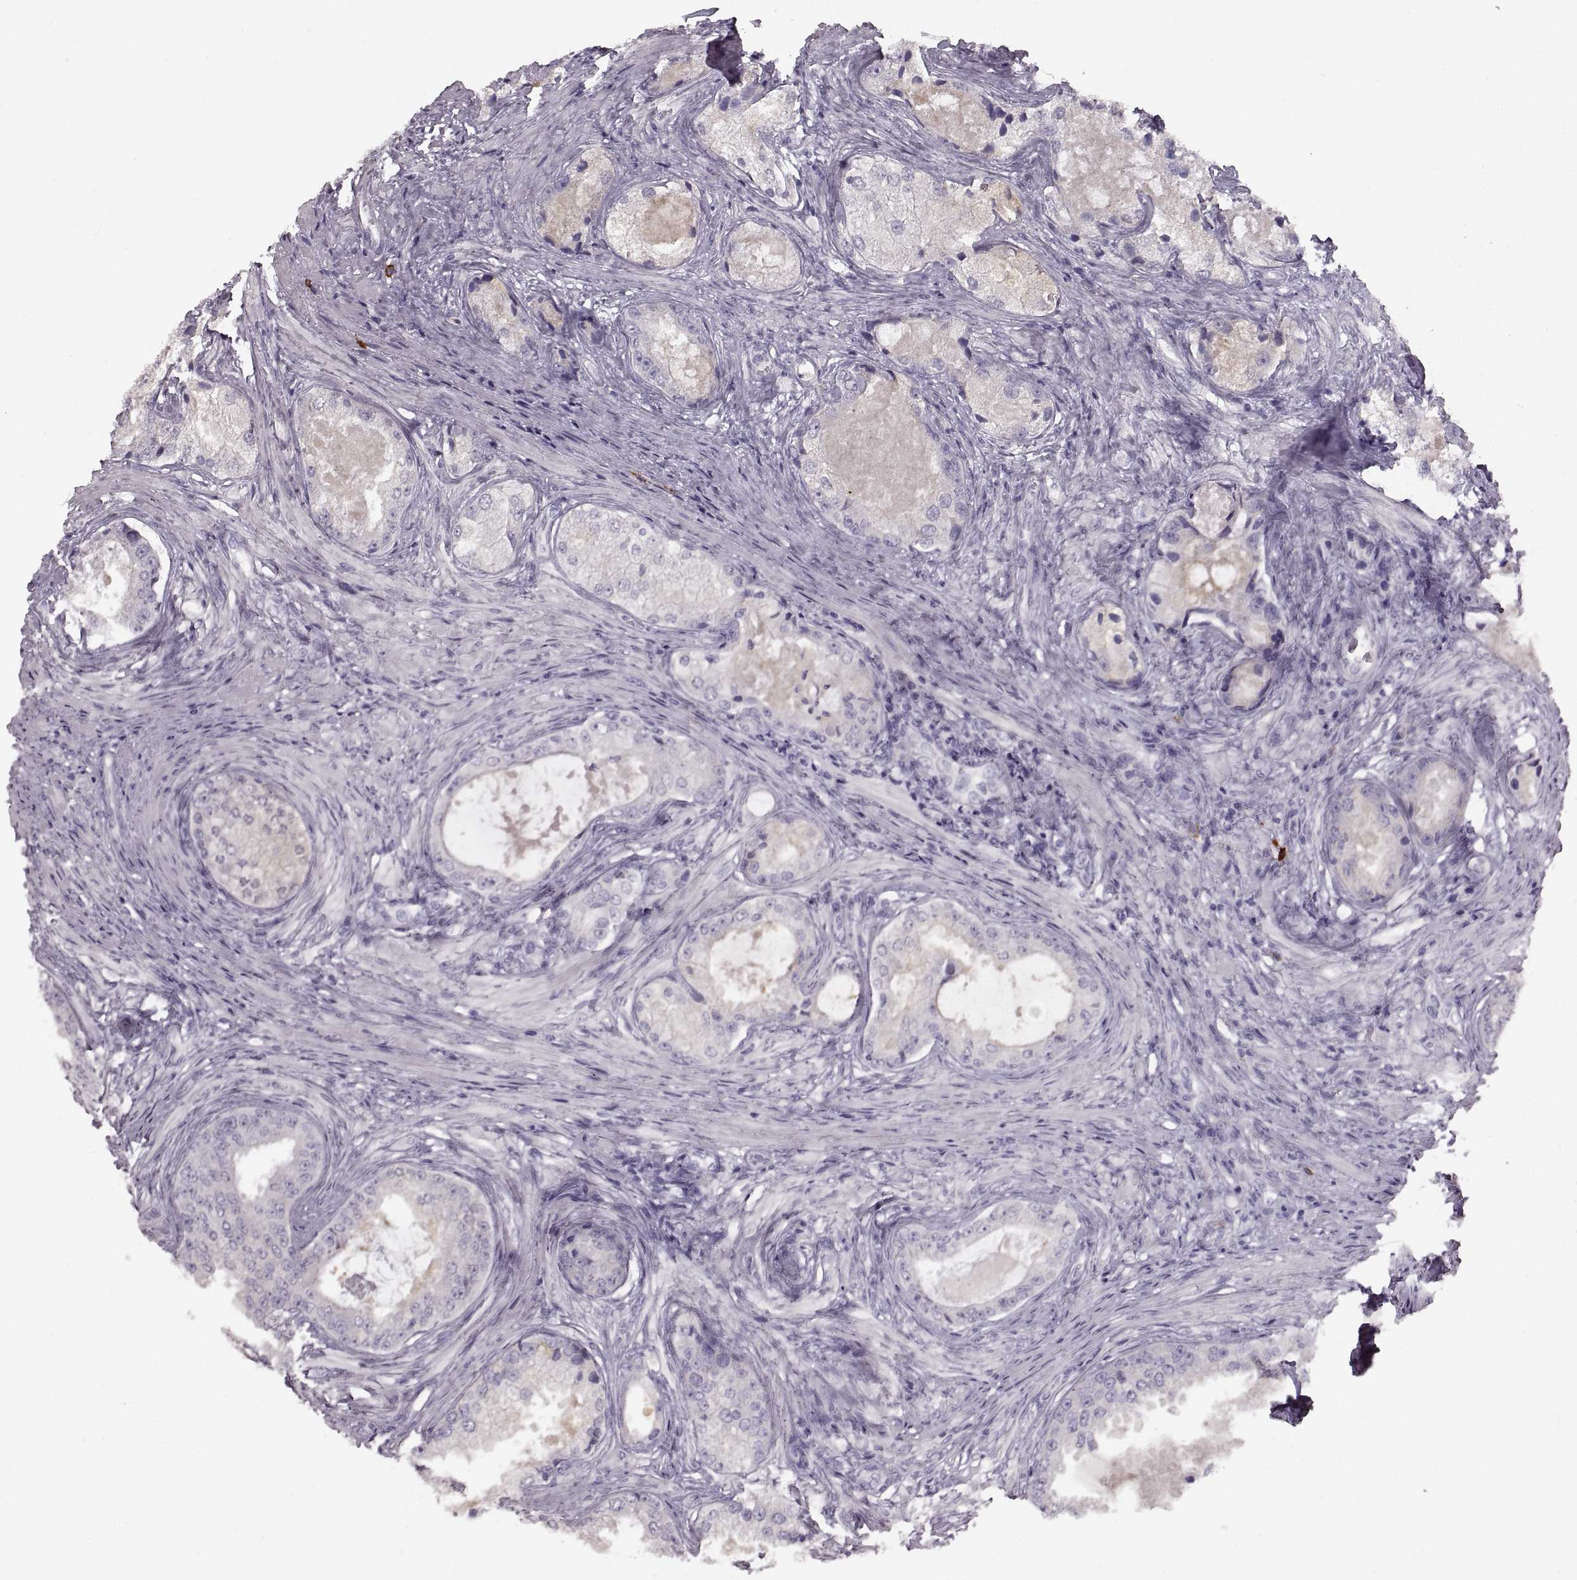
{"staining": {"intensity": "negative", "quantity": "none", "location": "none"}, "tissue": "prostate cancer", "cell_type": "Tumor cells", "image_type": "cancer", "snomed": [{"axis": "morphology", "description": "Adenocarcinoma, Low grade"}, {"axis": "topography", "description": "Prostate"}], "caption": "DAB (3,3'-diaminobenzidine) immunohistochemical staining of prostate cancer shows no significant staining in tumor cells.", "gene": "CNTN1", "patient": {"sex": "male", "age": 68}}